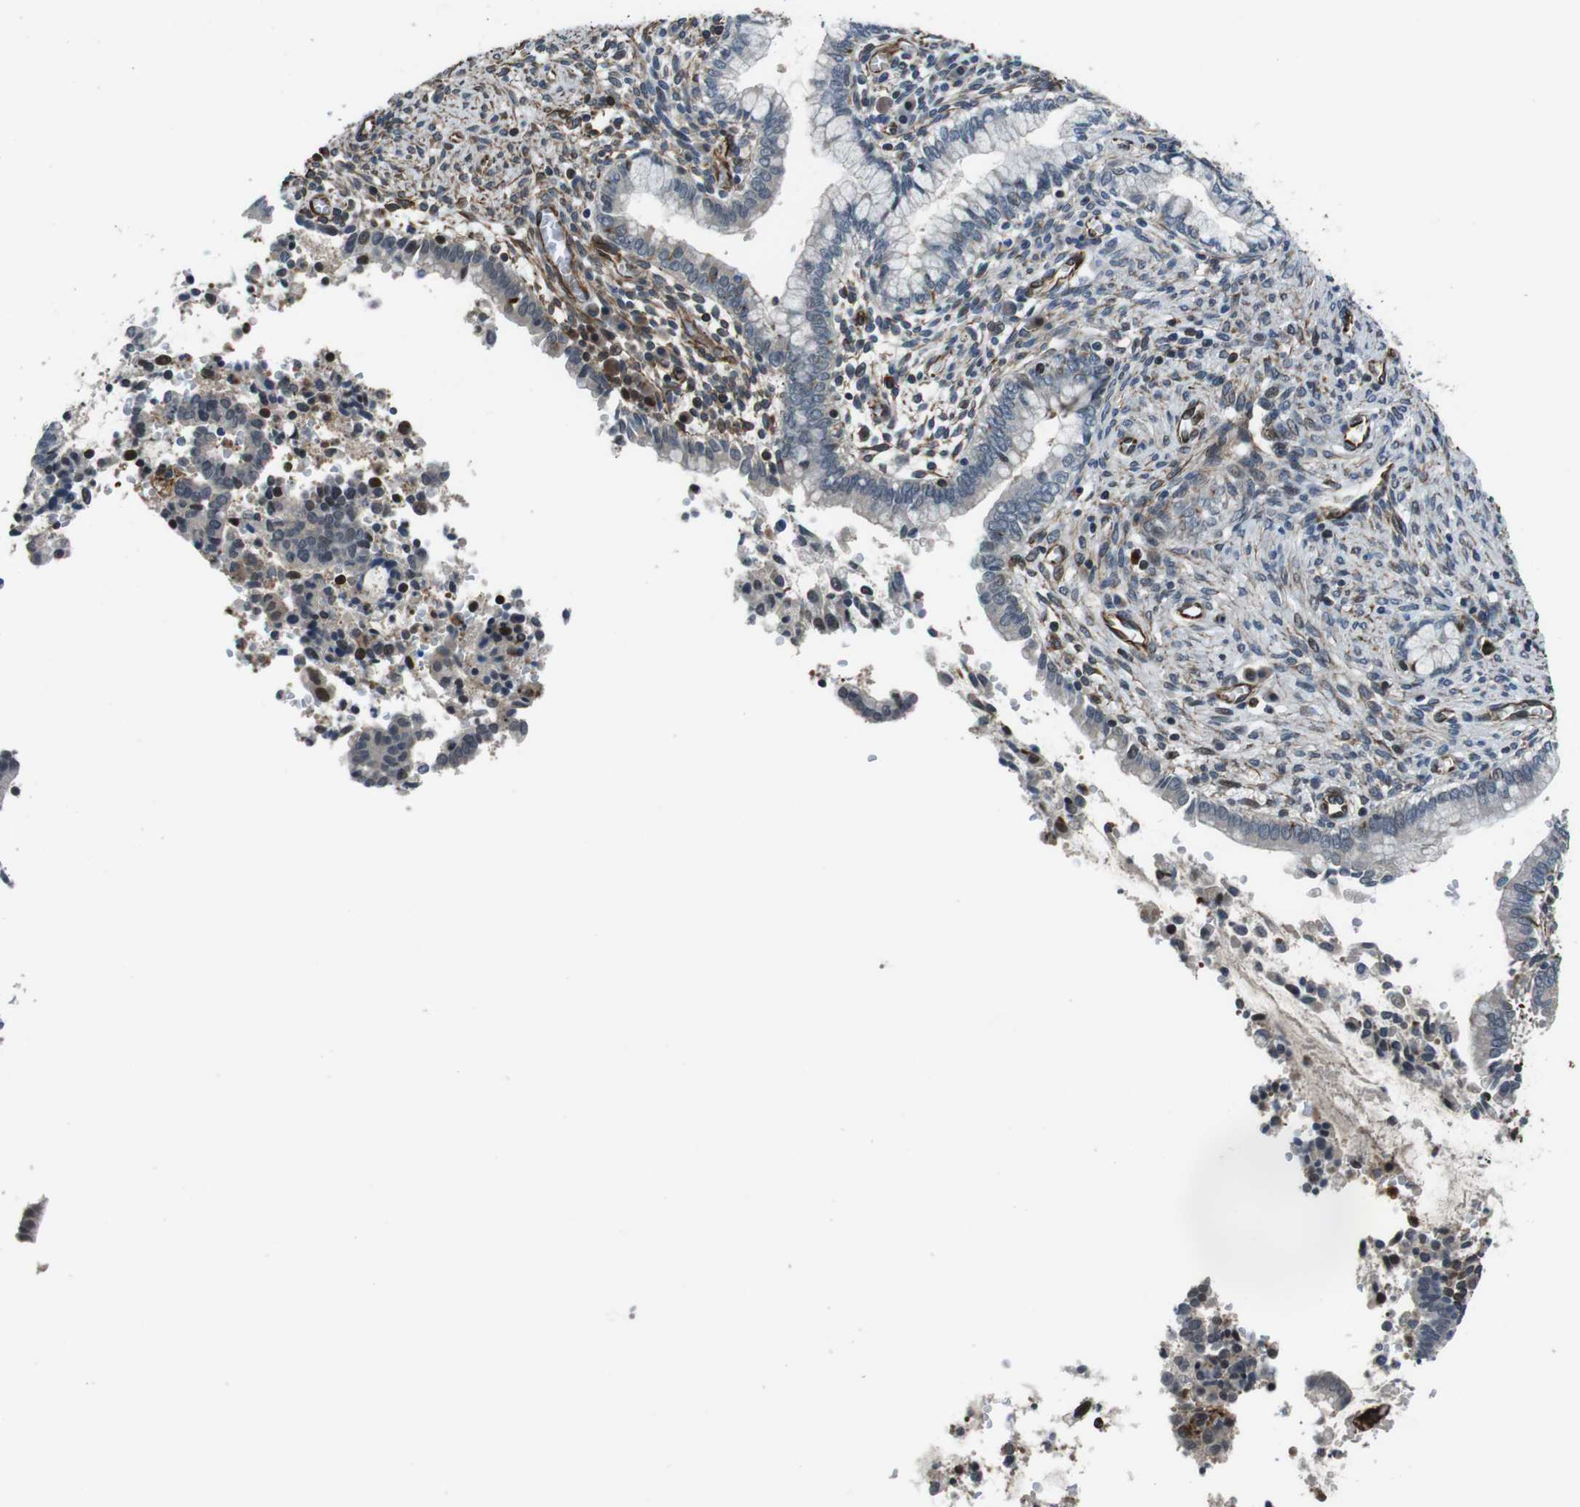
{"staining": {"intensity": "negative", "quantity": "none", "location": "none"}, "tissue": "cervical cancer", "cell_type": "Tumor cells", "image_type": "cancer", "snomed": [{"axis": "morphology", "description": "Adenocarcinoma, NOS"}, {"axis": "topography", "description": "Cervix"}], "caption": "Human adenocarcinoma (cervical) stained for a protein using immunohistochemistry (IHC) displays no staining in tumor cells.", "gene": "LRRC49", "patient": {"sex": "female", "age": 44}}